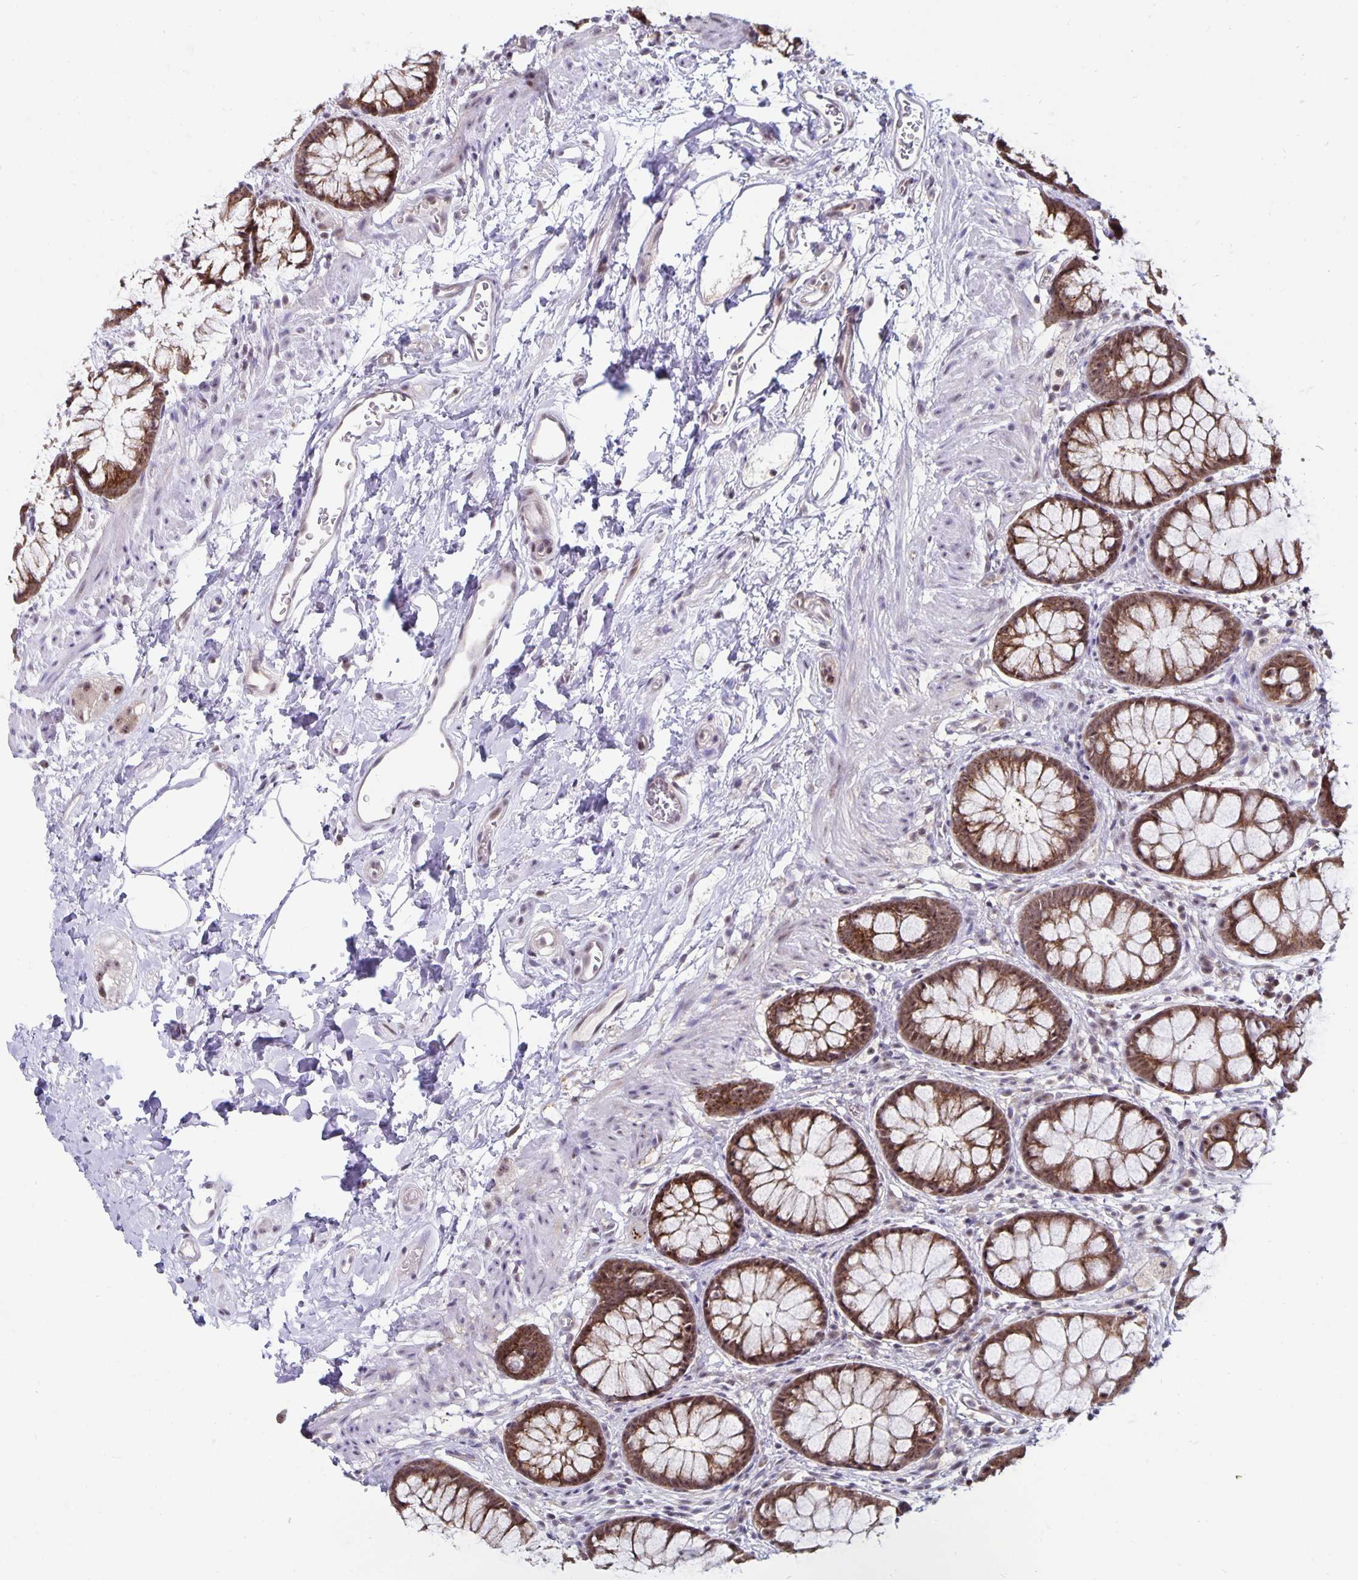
{"staining": {"intensity": "moderate", "quantity": ">75%", "location": "cytoplasmic/membranous,nuclear"}, "tissue": "rectum", "cell_type": "Glandular cells", "image_type": "normal", "snomed": [{"axis": "morphology", "description": "Normal tissue, NOS"}, {"axis": "topography", "description": "Rectum"}], "caption": "IHC image of unremarkable rectum stained for a protein (brown), which reveals medium levels of moderate cytoplasmic/membranous,nuclear staining in approximately >75% of glandular cells.", "gene": "EXOC6B", "patient": {"sex": "female", "age": 62}}